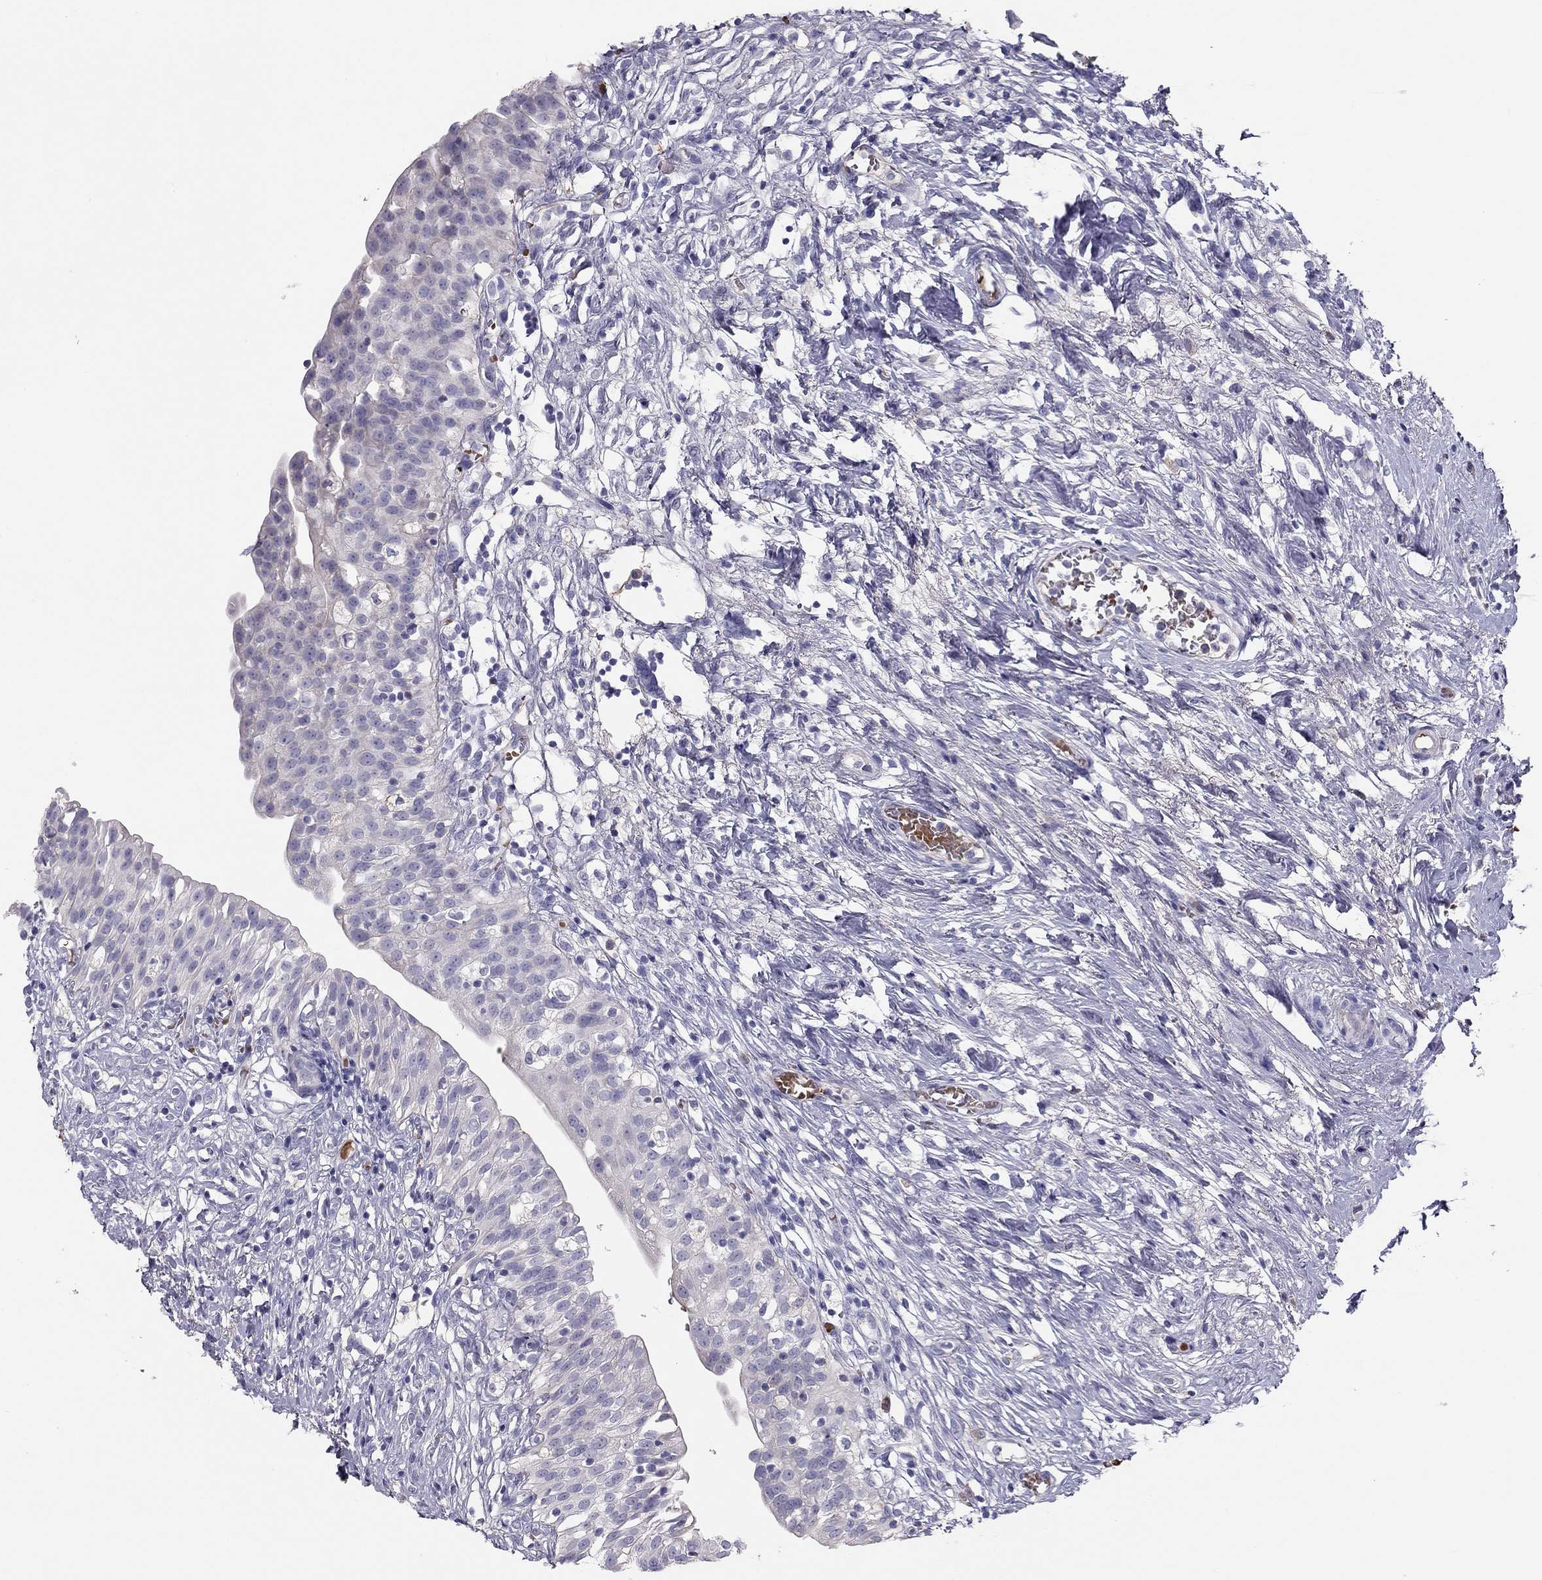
{"staining": {"intensity": "negative", "quantity": "none", "location": "none"}, "tissue": "urinary bladder", "cell_type": "Urothelial cells", "image_type": "normal", "snomed": [{"axis": "morphology", "description": "Normal tissue, NOS"}, {"axis": "topography", "description": "Urinary bladder"}], "caption": "Immunohistochemistry (IHC) of benign urinary bladder exhibits no staining in urothelial cells.", "gene": "RHCE", "patient": {"sex": "male", "age": 76}}